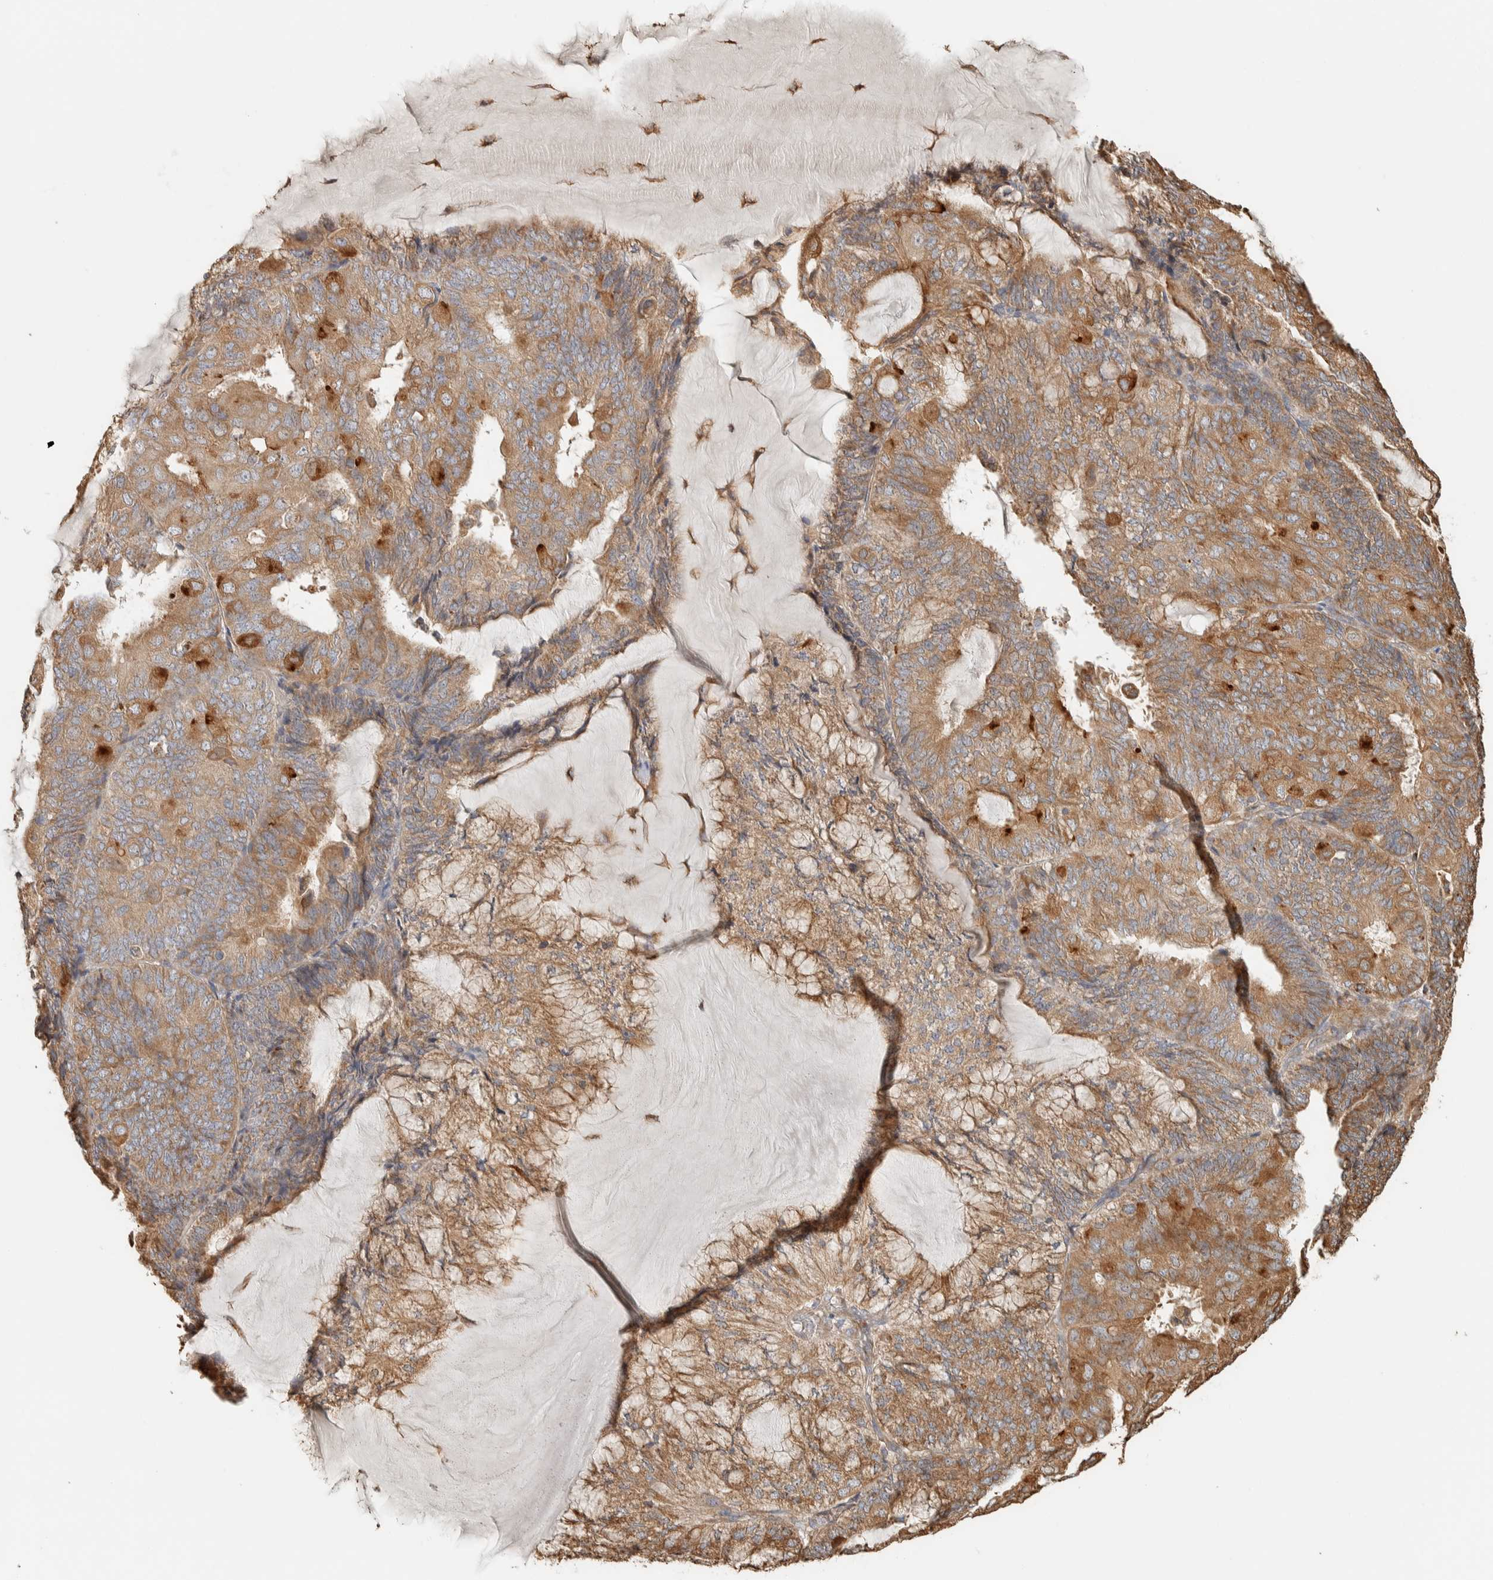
{"staining": {"intensity": "moderate", "quantity": ">75%", "location": "cytoplasmic/membranous"}, "tissue": "endometrial cancer", "cell_type": "Tumor cells", "image_type": "cancer", "snomed": [{"axis": "morphology", "description": "Adenocarcinoma, NOS"}, {"axis": "topography", "description": "Endometrium"}], "caption": "Human endometrial cancer (adenocarcinoma) stained with a protein marker exhibits moderate staining in tumor cells.", "gene": "RAB11FIP1", "patient": {"sex": "female", "age": 81}}